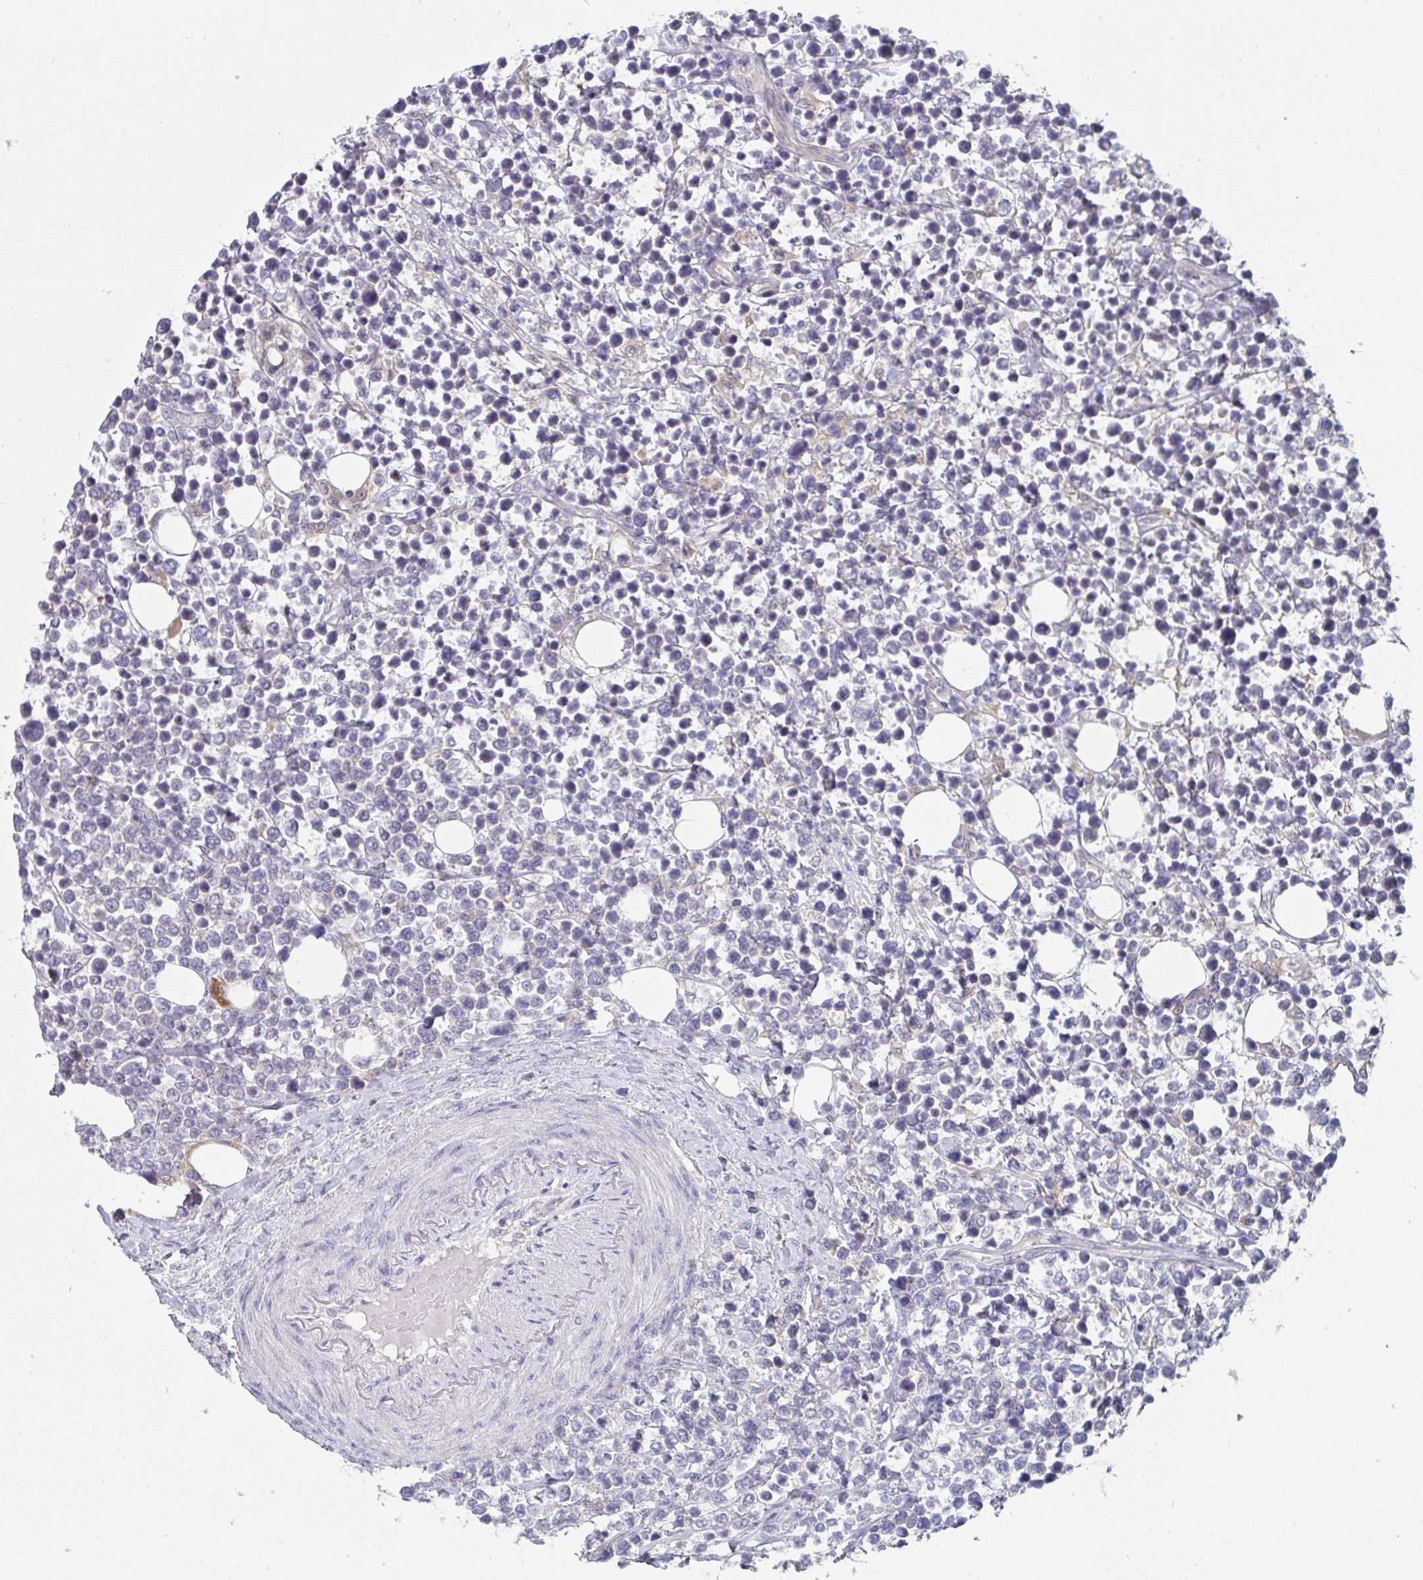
{"staining": {"intensity": "negative", "quantity": "none", "location": "none"}, "tissue": "lymphoma", "cell_type": "Tumor cells", "image_type": "cancer", "snomed": [{"axis": "morphology", "description": "Malignant lymphoma, non-Hodgkin's type, Low grade"}, {"axis": "topography", "description": "Lymph node"}], "caption": "This is an IHC histopathology image of low-grade malignant lymphoma, non-Hodgkin's type. There is no expression in tumor cells.", "gene": "PTPRD", "patient": {"sex": "male", "age": 60}}